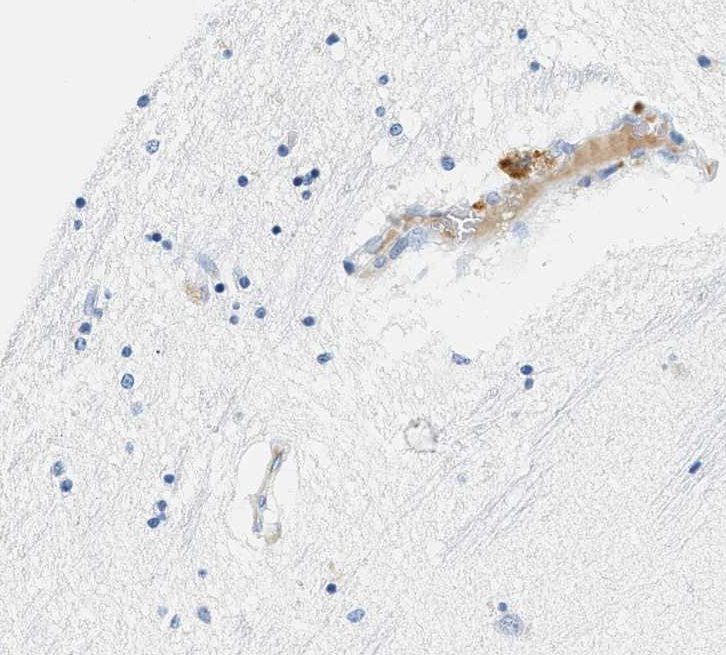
{"staining": {"intensity": "negative", "quantity": "none", "location": "none"}, "tissue": "hippocampus", "cell_type": "Glial cells", "image_type": "normal", "snomed": [{"axis": "morphology", "description": "Normal tissue, NOS"}, {"axis": "topography", "description": "Hippocampus"}], "caption": "There is no significant expression in glial cells of hippocampus. The staining is performed using DAB (3,3'-diaminobenzidine) brown chromogen with nuclei counter-stained in using hematoxylin.", "gene": "STXBP2", "patient": {"sex": "female", "age": 54}}